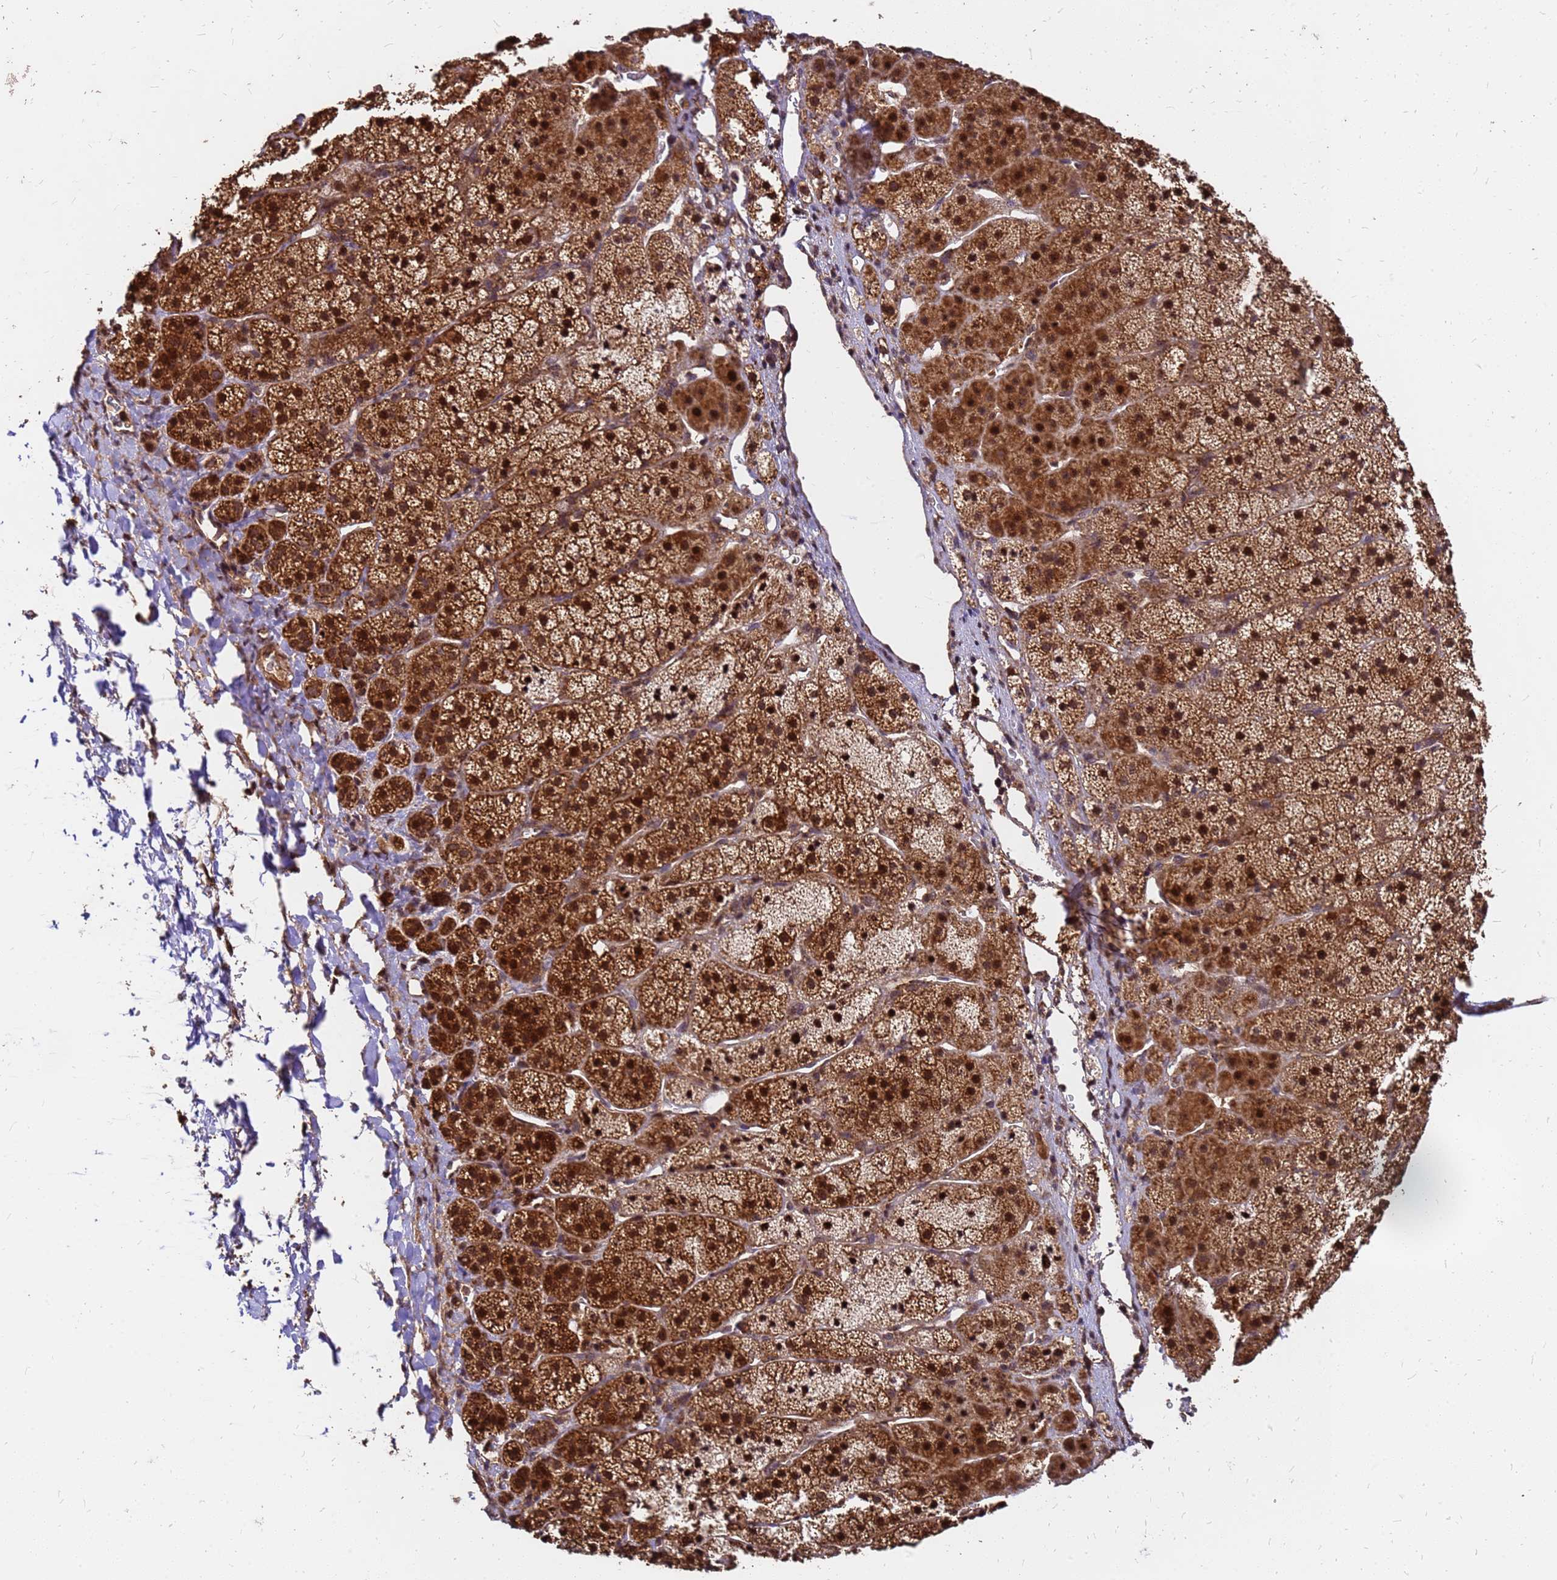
{"staining": {"intensity": "strong", "quantity": ">75%", "location": "cytoplasmic/membranous,nuclear"}, "tissue": "adrenal gland", "cell_type": "Glandular cells", "image_type": "normal", "snomed": [{"axis": "morphology", "description": "Normal tissue, NOS"}, {"axis": "topography", "description": "Adrenal gland"}], "caption": "An immunohistochemistry (IHC) histopathology image of unremarkable tissue is shown. Protein staining in brown highlights strong cytoplasmic/membranous,nuclear positivity in adrenal gland within glandular cells. (DAB = brown stain, brightfield microscopy at high magnification).", "gene": "GPATCH8", "patient": {"sex": "female", "age": 44}}